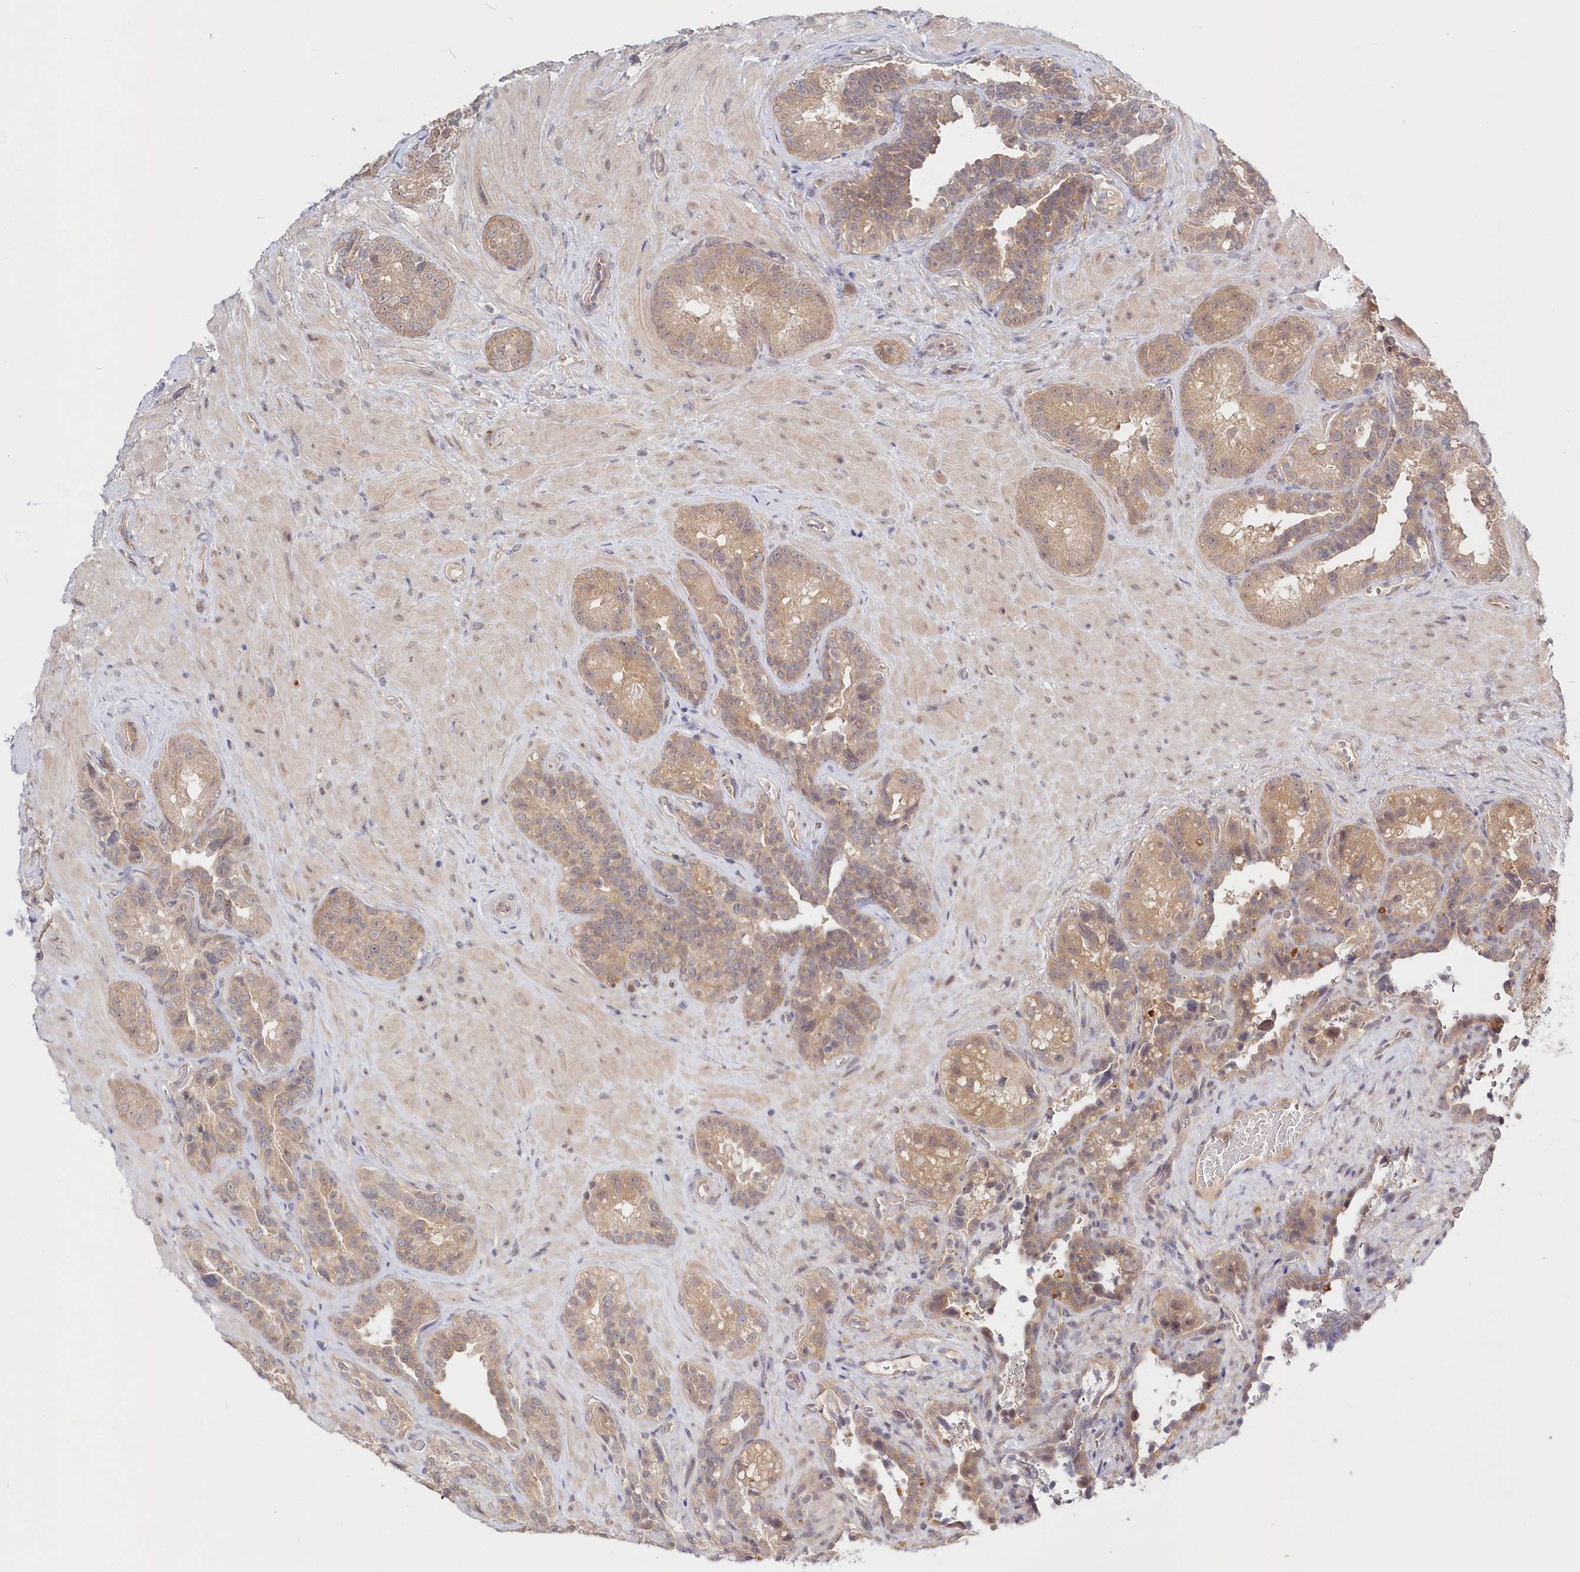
{"staining": {"intensity": "moderate", "quantity": "25%-75%", "location": "cytoplasmic/membranous"}, "tissue": "seminal vesicle", "cell_type": "Glandular cells", "image_type": "normal", "snomed": [{"axis": "morphology", "description": "Normal tissue, NOS"}, {"axis": "topography", "description": "Seminal veicle"}, {"axis": "topography", "description": "Peripheral nerve tissue"}], "caption": "Glandular cells show medium levels of moderate cytoplasmic/membranous staining in approximately 25%-75% of cells in benign human seminal vesicle. (Stains: DAB in brown, nuclei in blue, Microscopy: brightfield microscopy at high magnification).", "gene": "KATNA1", "patient": {"sex": "male", "age": 67}}